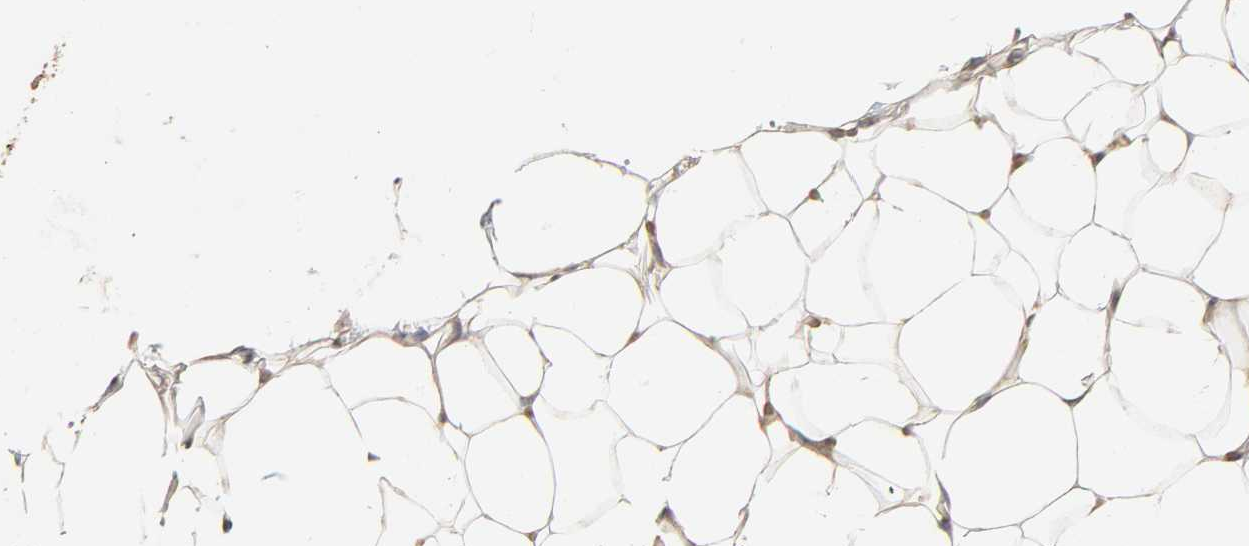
{"staining": {"intensity": "weak", "quantity": ">75%", "location": "cytoplasmic/membranous"}, "tissue": "adipose tissue", "cell_type": "Adipocytes", "image_type": "normal", "snomed": [{"axis": "morphology", "description": "Normal tissue, NOS"}, {"axis": "topography", "description": "Soft tissue"}], "caption": "The micrograph demonstrates staining of benign adipose tissue, revealing weak cytoplasmic/membranous protein staining (brown color) within adipocytes.", "gene": "SGSM1", "patient": {"sex": "male", "age": 26}}